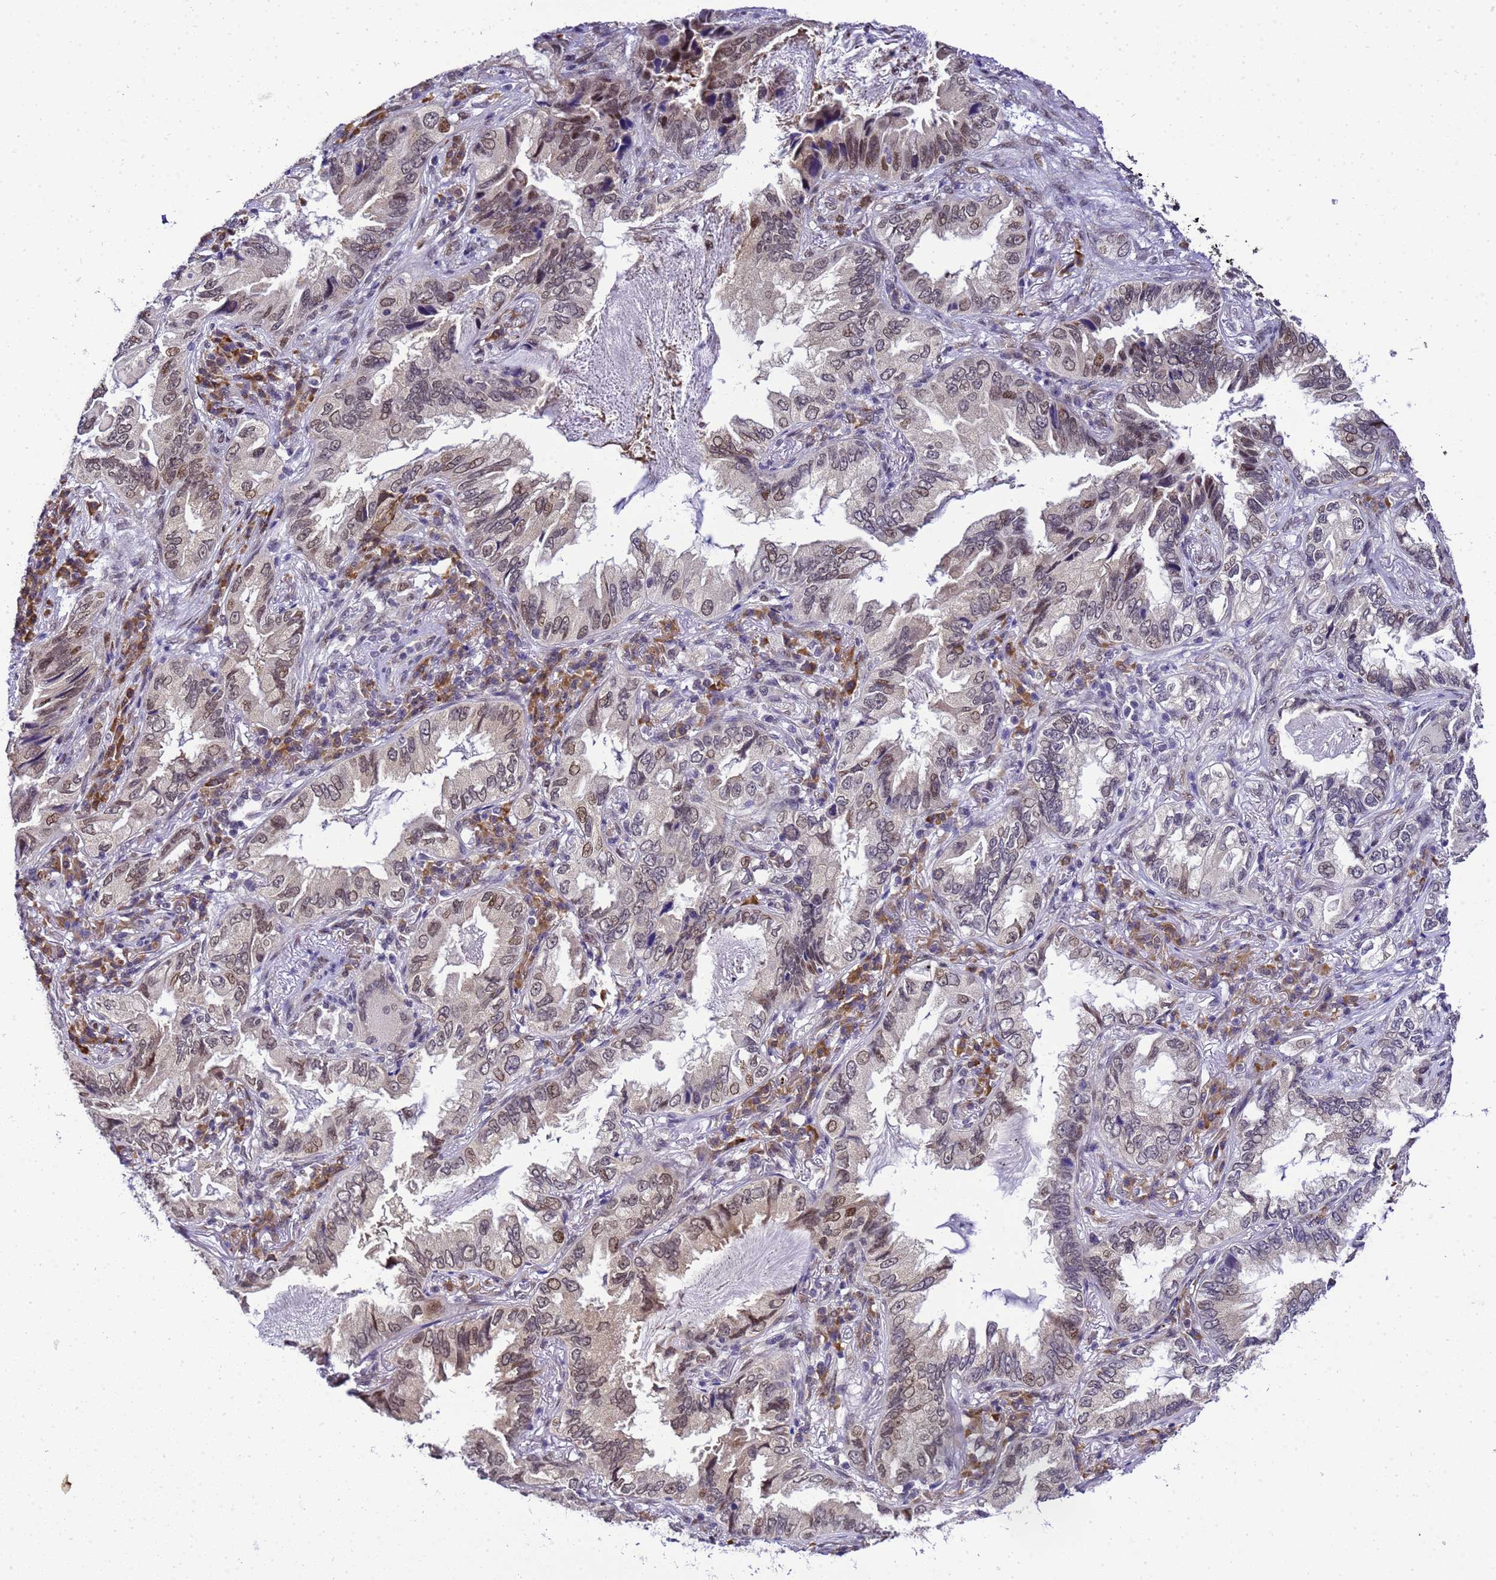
{"staining": {"intensity": "weak", "quantity": "<25%", "location": "nuclear"}, "tissue": "lung cancer", "cell_type": "Tumor cells", "image_type": "cancer", "snomed": [{"axis": "morphology", "description": "Adenocarcinoma, NOS"}, {"axis": "topography", "description": "Lung"}], "caption": "Tumor cells are negative for brown protein staining in adenocarcinoma (lung). (DAB (3,3'-diaminobenzidine) immunohistochemistry, high magnification).", "gene": "SMN1", "patient": {"sex": "female", "age": 69}}